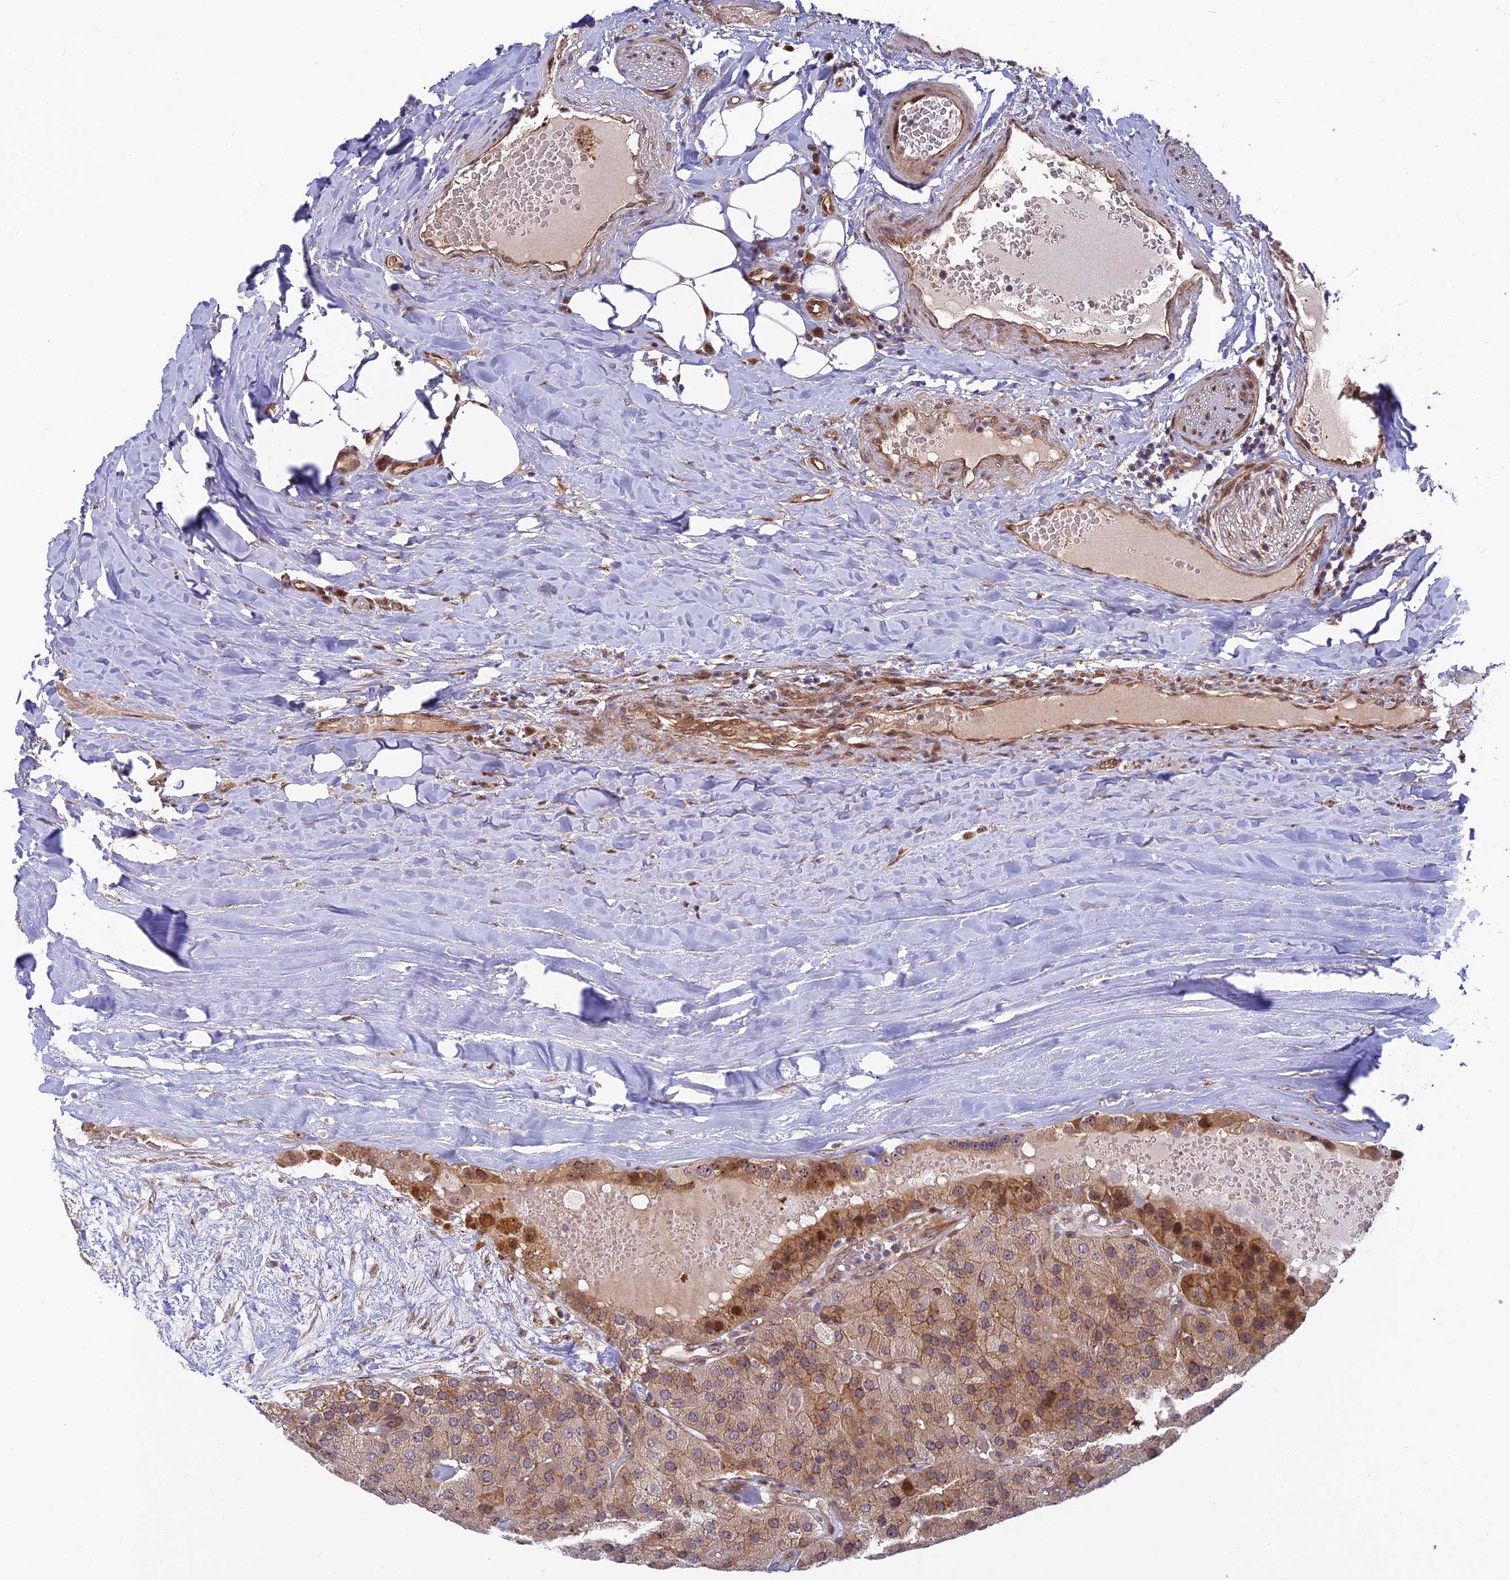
{"staining": {"intensity": "moderate", "quantity": ">75%", "location": "cytoplasmic/membranous,nuclear"}, "tissue": "parathyroid gland", "cell_type": "Glandular cells", "image_type": "normal", "snomed": [{"axis": "morphology", "description": "Normal tissue, NOS"}, {"axis": "morphology", "description": "Adenoma, NOS"}, {"axis": "topography", "description": "Parathyroid gland"}], "caption": "Brown immunohistochemical staining in normal parathyroid gland demonstrates moderate cytoplasmic/membranous,nuclear expression in approximately >75% of glandular cells.", "gene": "UFSP2", "patient": {"sex": "female", "age": 86}}